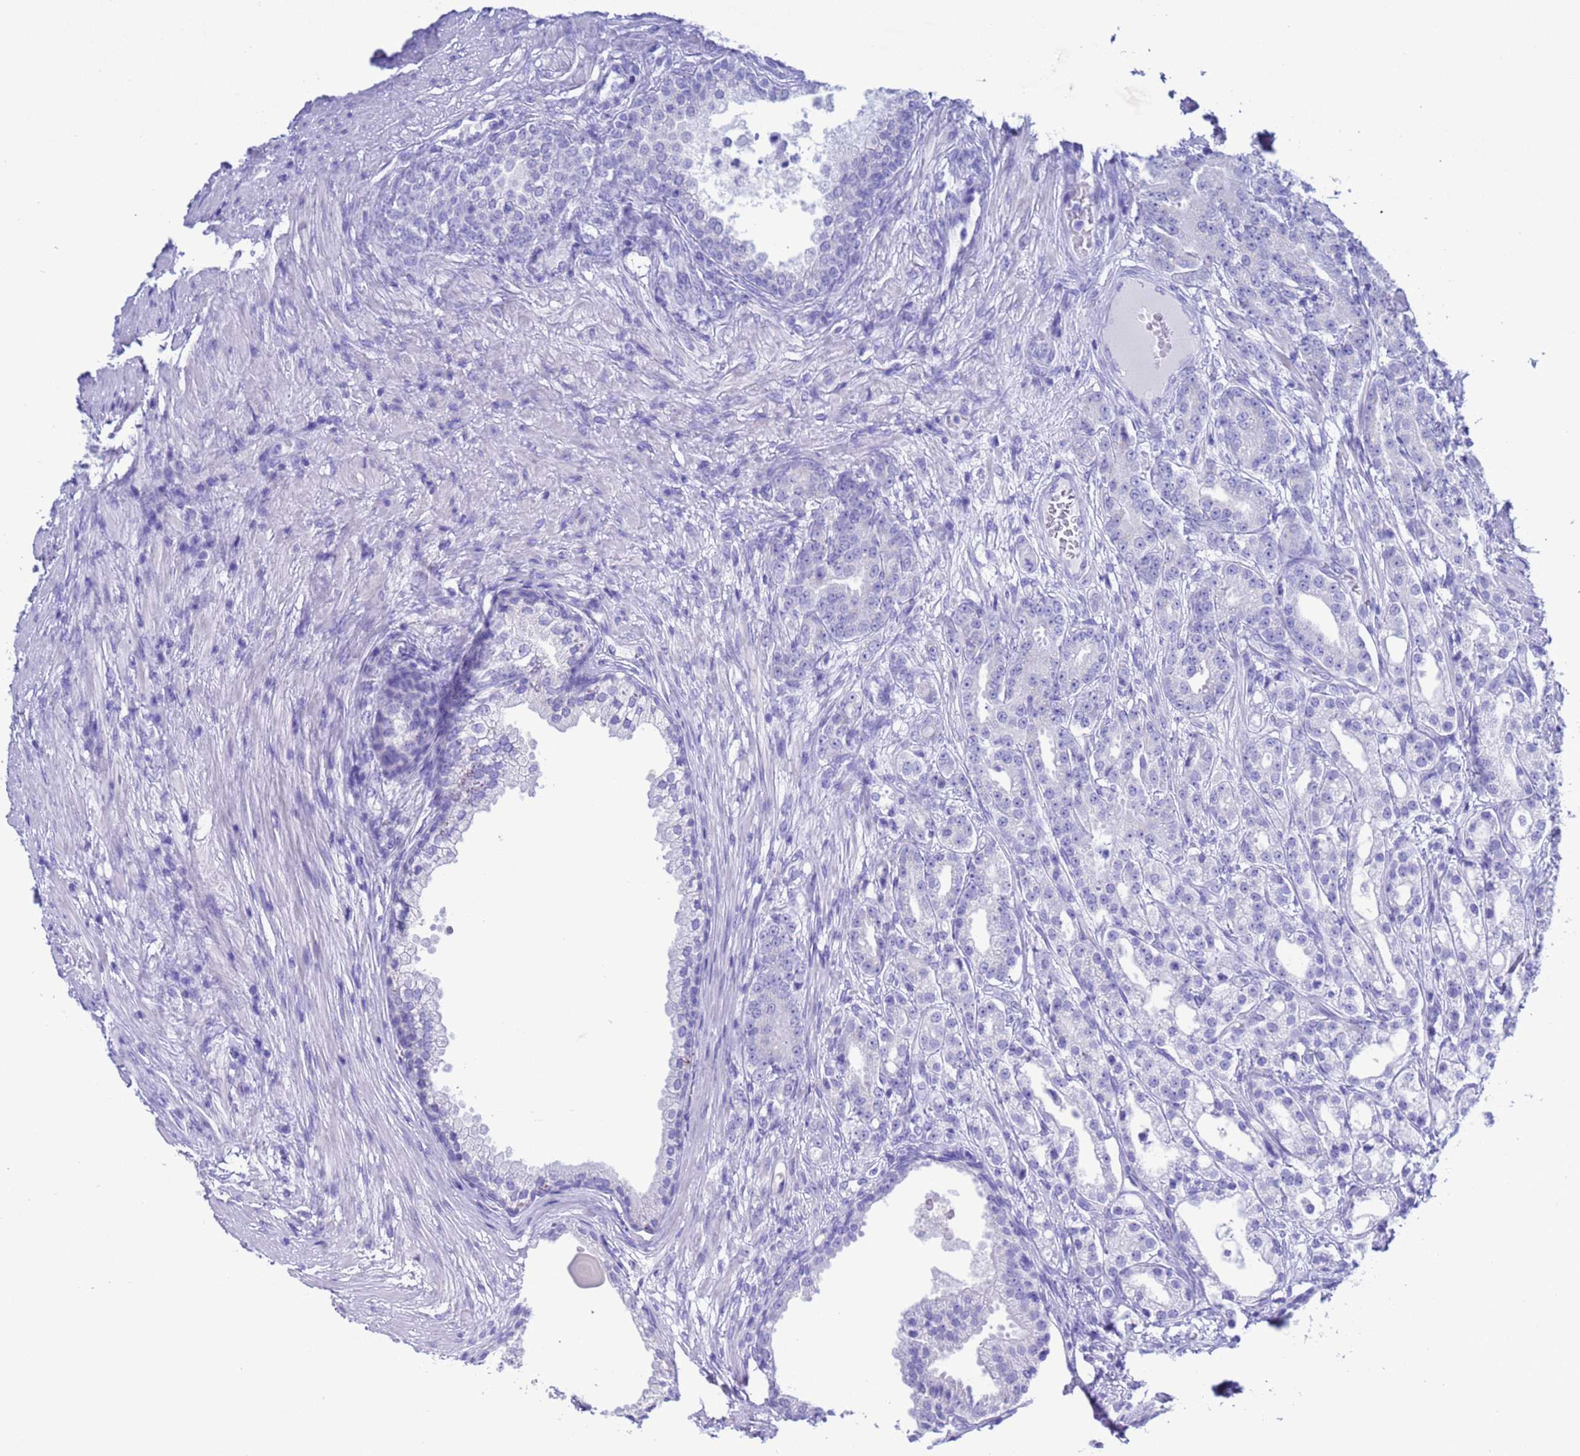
{"staining": {"intensity": "negative", "quantity": "none", "location": "none"}, "tissue": "prostate cancer", "cell_type": "Tumor cells", "image_type": "cancer", "snomed": [{"axis": "morphology", "description": "Adenocarcinoma, High grade"}, {"axis": "topography", "description": "Prostate"}], "caption": "High power microscopy micrograph of an immunohistochemistry (IHC) micrograph of prostate high-grade adenocarcinoma, revealing no significant positivity in tumor cells.", "gene": "GSTM1", "patient": {"sex": "male", "age": 69}}